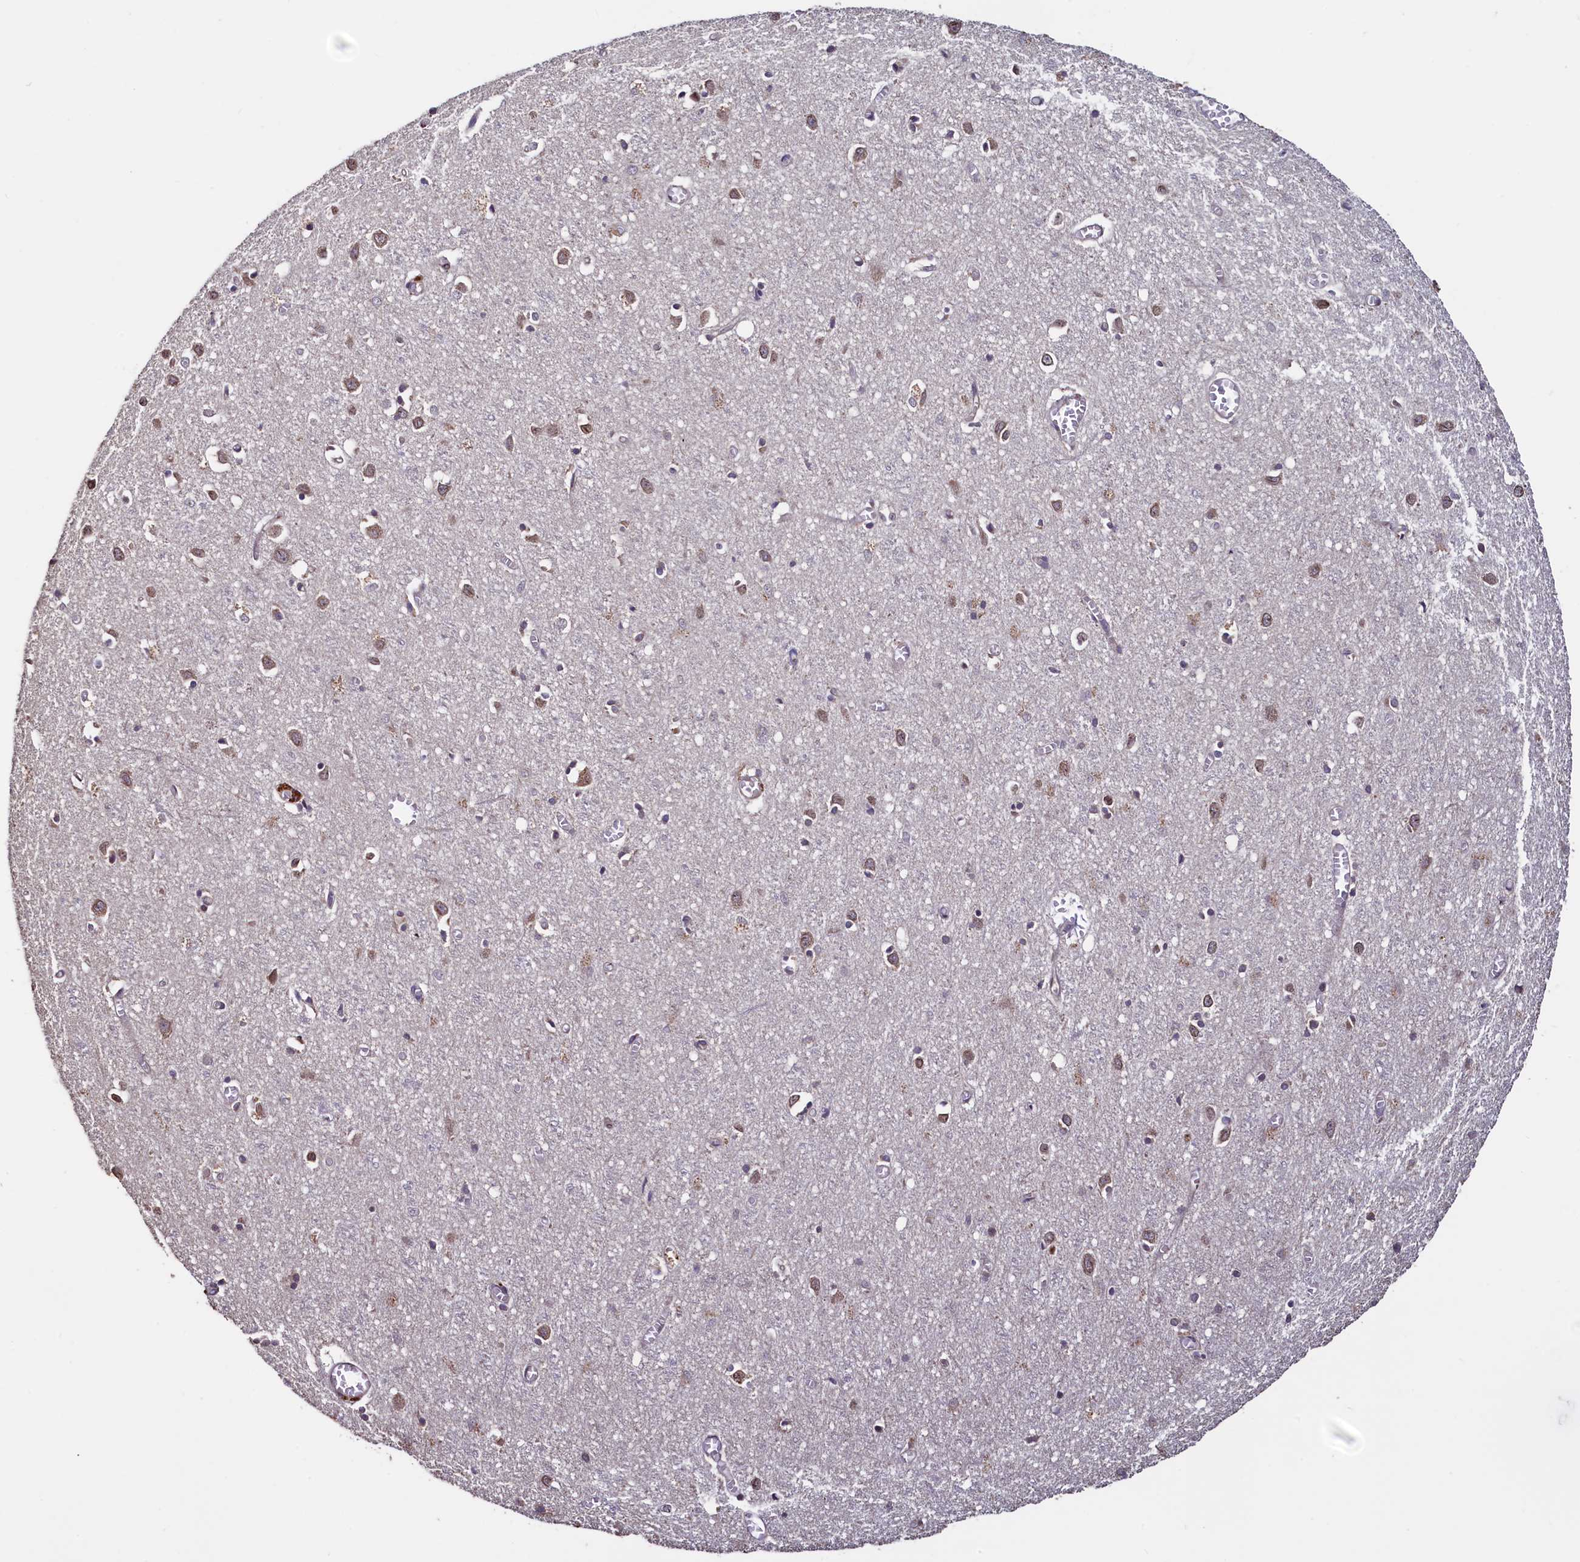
{"staining": {"intensity": "moderate", "quantity": ">75%", "location": "cytoplasmic/membranous"}, "tissue": "cerebral cortex", "cell_type": "Endothelial cells", "image_type": "normal", "snomed": [{"axis": "morphology", "description": "Normal tissue, NOS"}, {"axis": "topography", "description": "Cerebral cortex"}], "caption": "An immunohistochemistry (IHC) photomicrograph of unremarkable tissue is shown. Protein staining in brown shows moderate cytoplasmic/membranous positivity in cerebral cortex within endothelial cells. The staining was performed using DAB (3,3'-diaminobenzidine), with brown indicating positive protein expression. Nuclei are stained blue with hematoxylin.", "gene": "RBFA", "patient": {"sex": "female", "age": 64}}